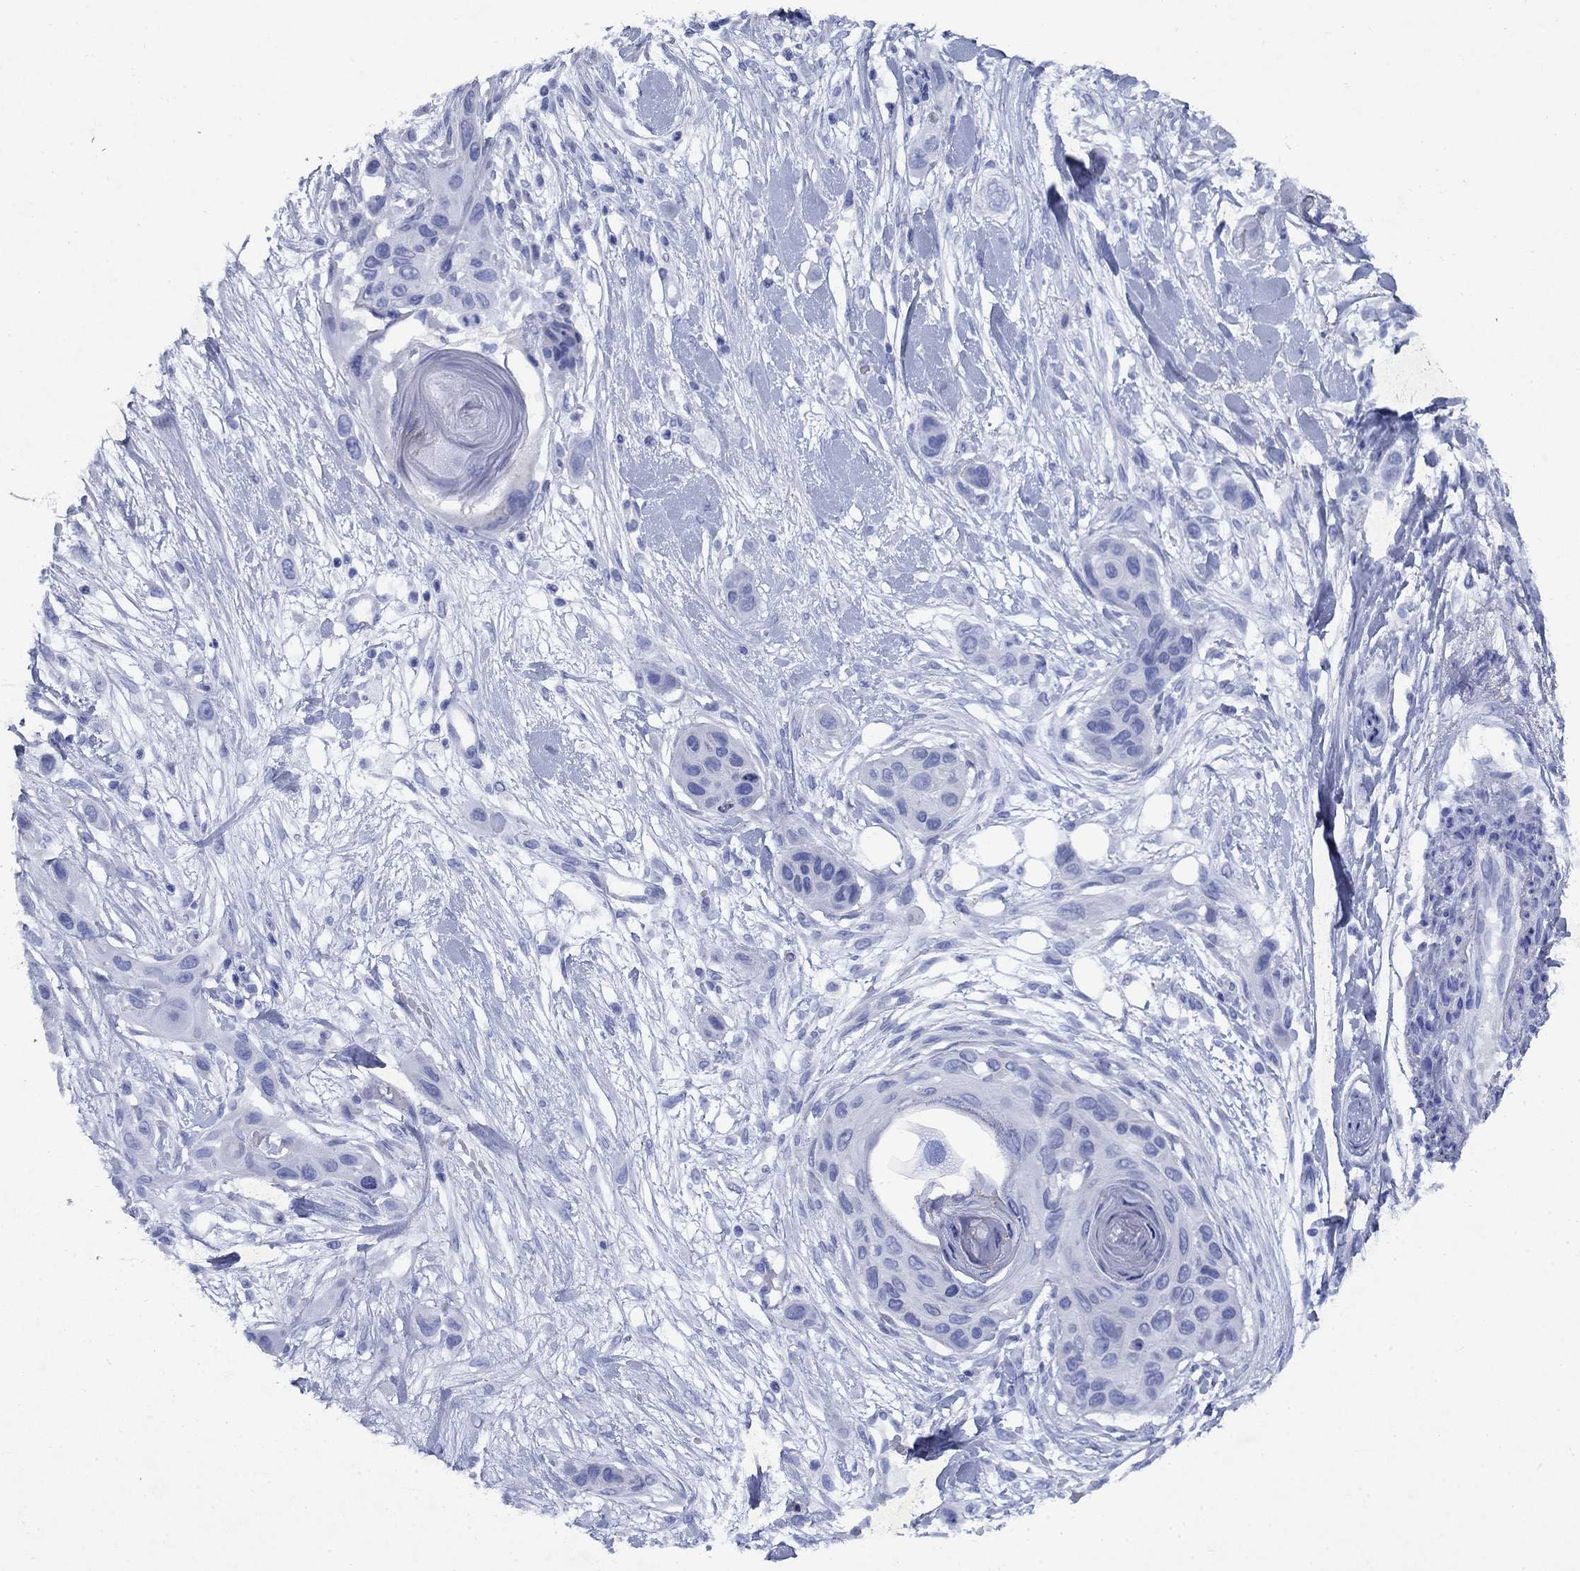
{"staining": {"intensity": "negative", "quantity": "none", "location": "none"}, "tissue": "skin cancer", "cell_type": "Tumor cells", "image_type": "cancer", "snomed": [{"axis": "morphology", "description": "Squamous cell carcinoma, NOS"}, {"axis": "topography", "description": "Skin"}], "caption": "High magnification brightfield microscopy of skin cancer stained with DAB (brown) and counterstained with hematoxylin (blue): tumor cells show no significant staining. The staining is performed using DAB (3,3'-diaminobenzidine) brown chromogen with nuclei counter-stained in using hematoxylin.", "gene": "STAB2", "patient": {"sex": "male", "age": 79}}